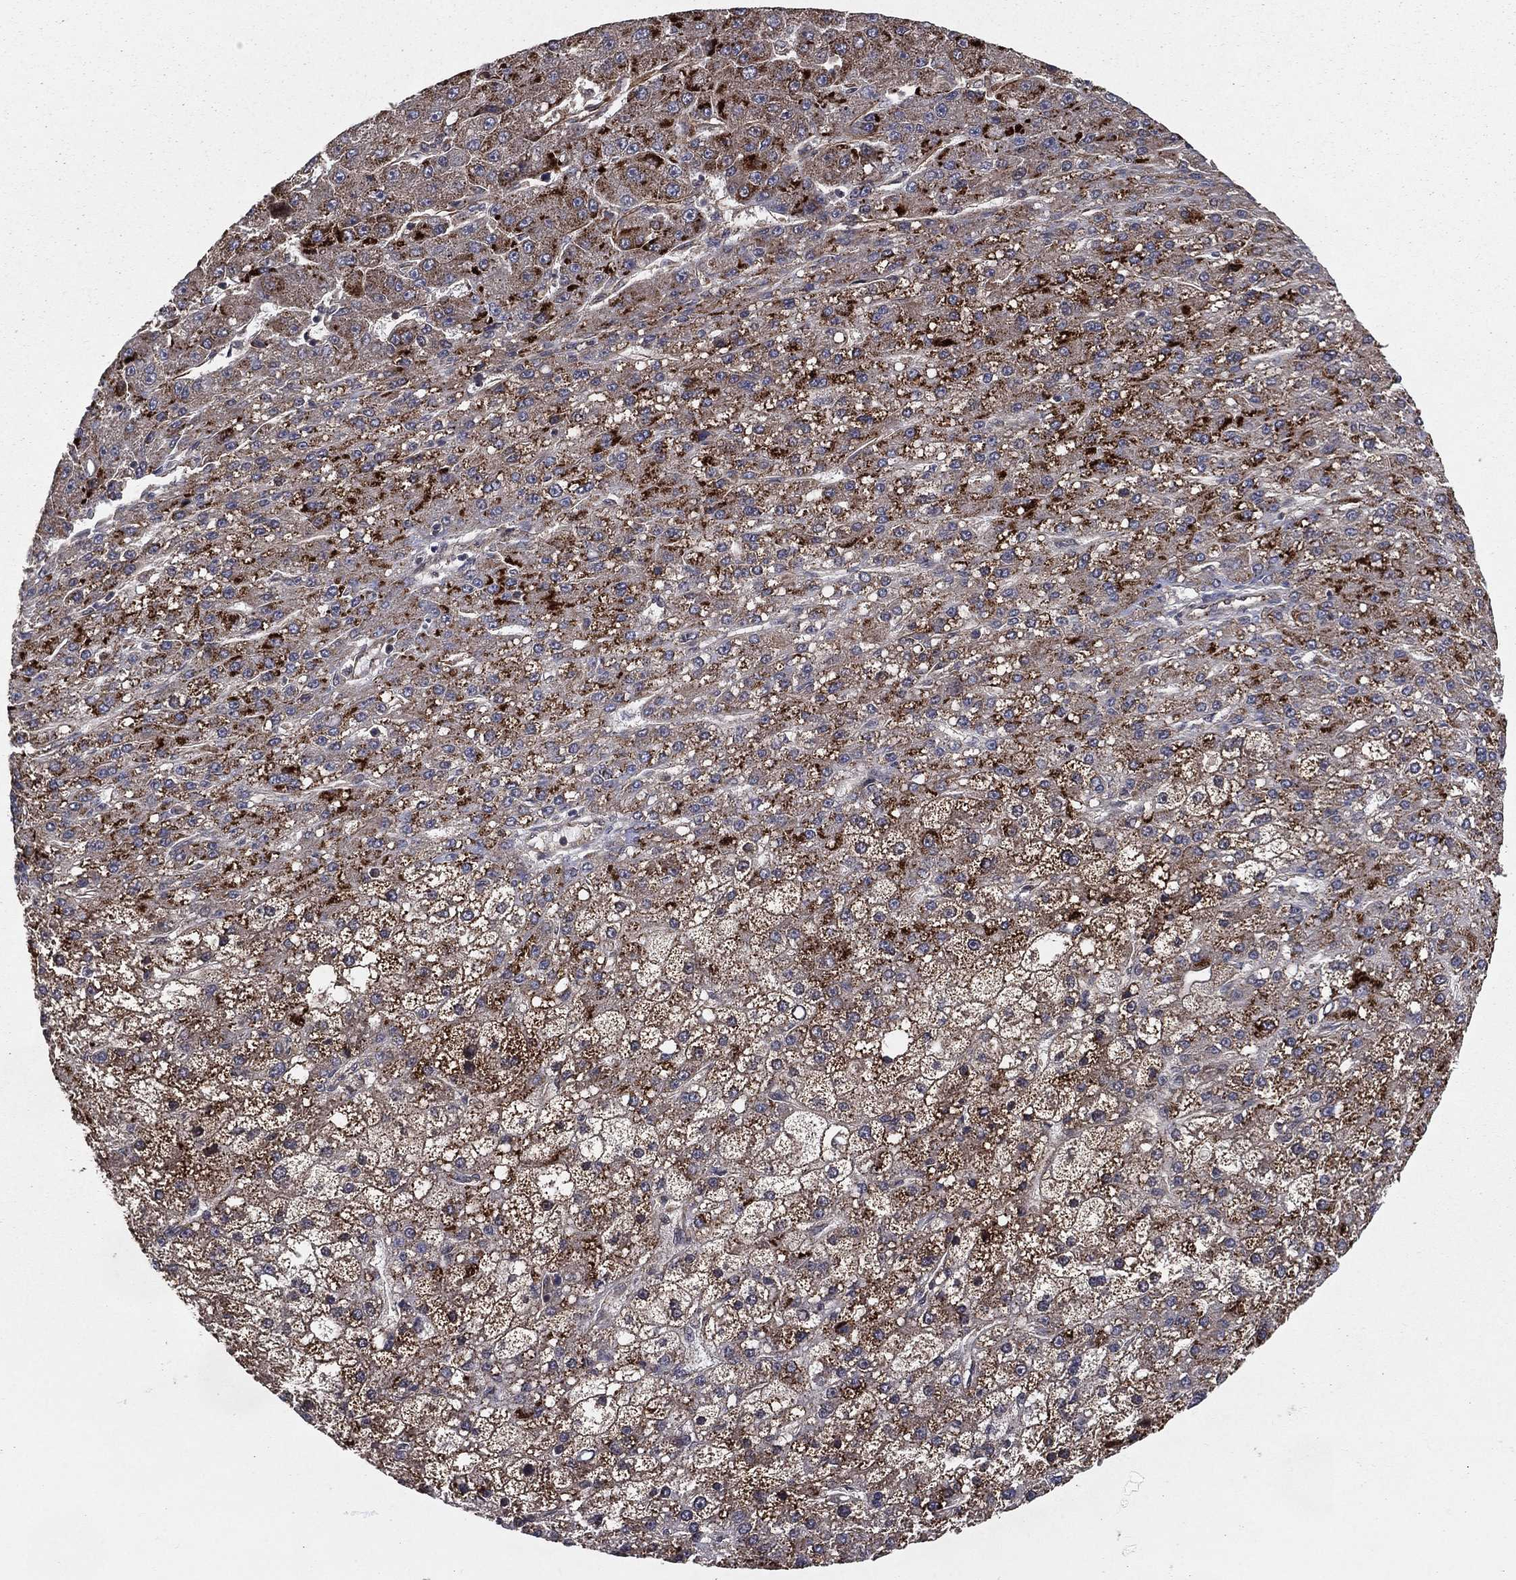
{"staining": {"intensity": "moderate", "quantity": "<25%", "location": "cytoplasmic/membranous"}, "tissue": "liver cancer", "cell_type": "Tumor cells", "image_type": "cancer", "snomed": [{"axis": "morphology", "description": "Carcinoma, Hepatocellular, NOS"}, {"axis": "topography", "description": "Liver"}], "caption": "Protein expression analysis of hepatocellular carcinoma (liver) displays moderate cytoplasmic/membranous staining in about <25% of tumor cells. The protein is stained brown, and the nuclei are stained in blue (DAB (3,3'-diaminobenzidine) IHC with brightfield microscopy, high magnification).", "gene": "CERT1", "patient": {"sex": "male", "age": 67}}